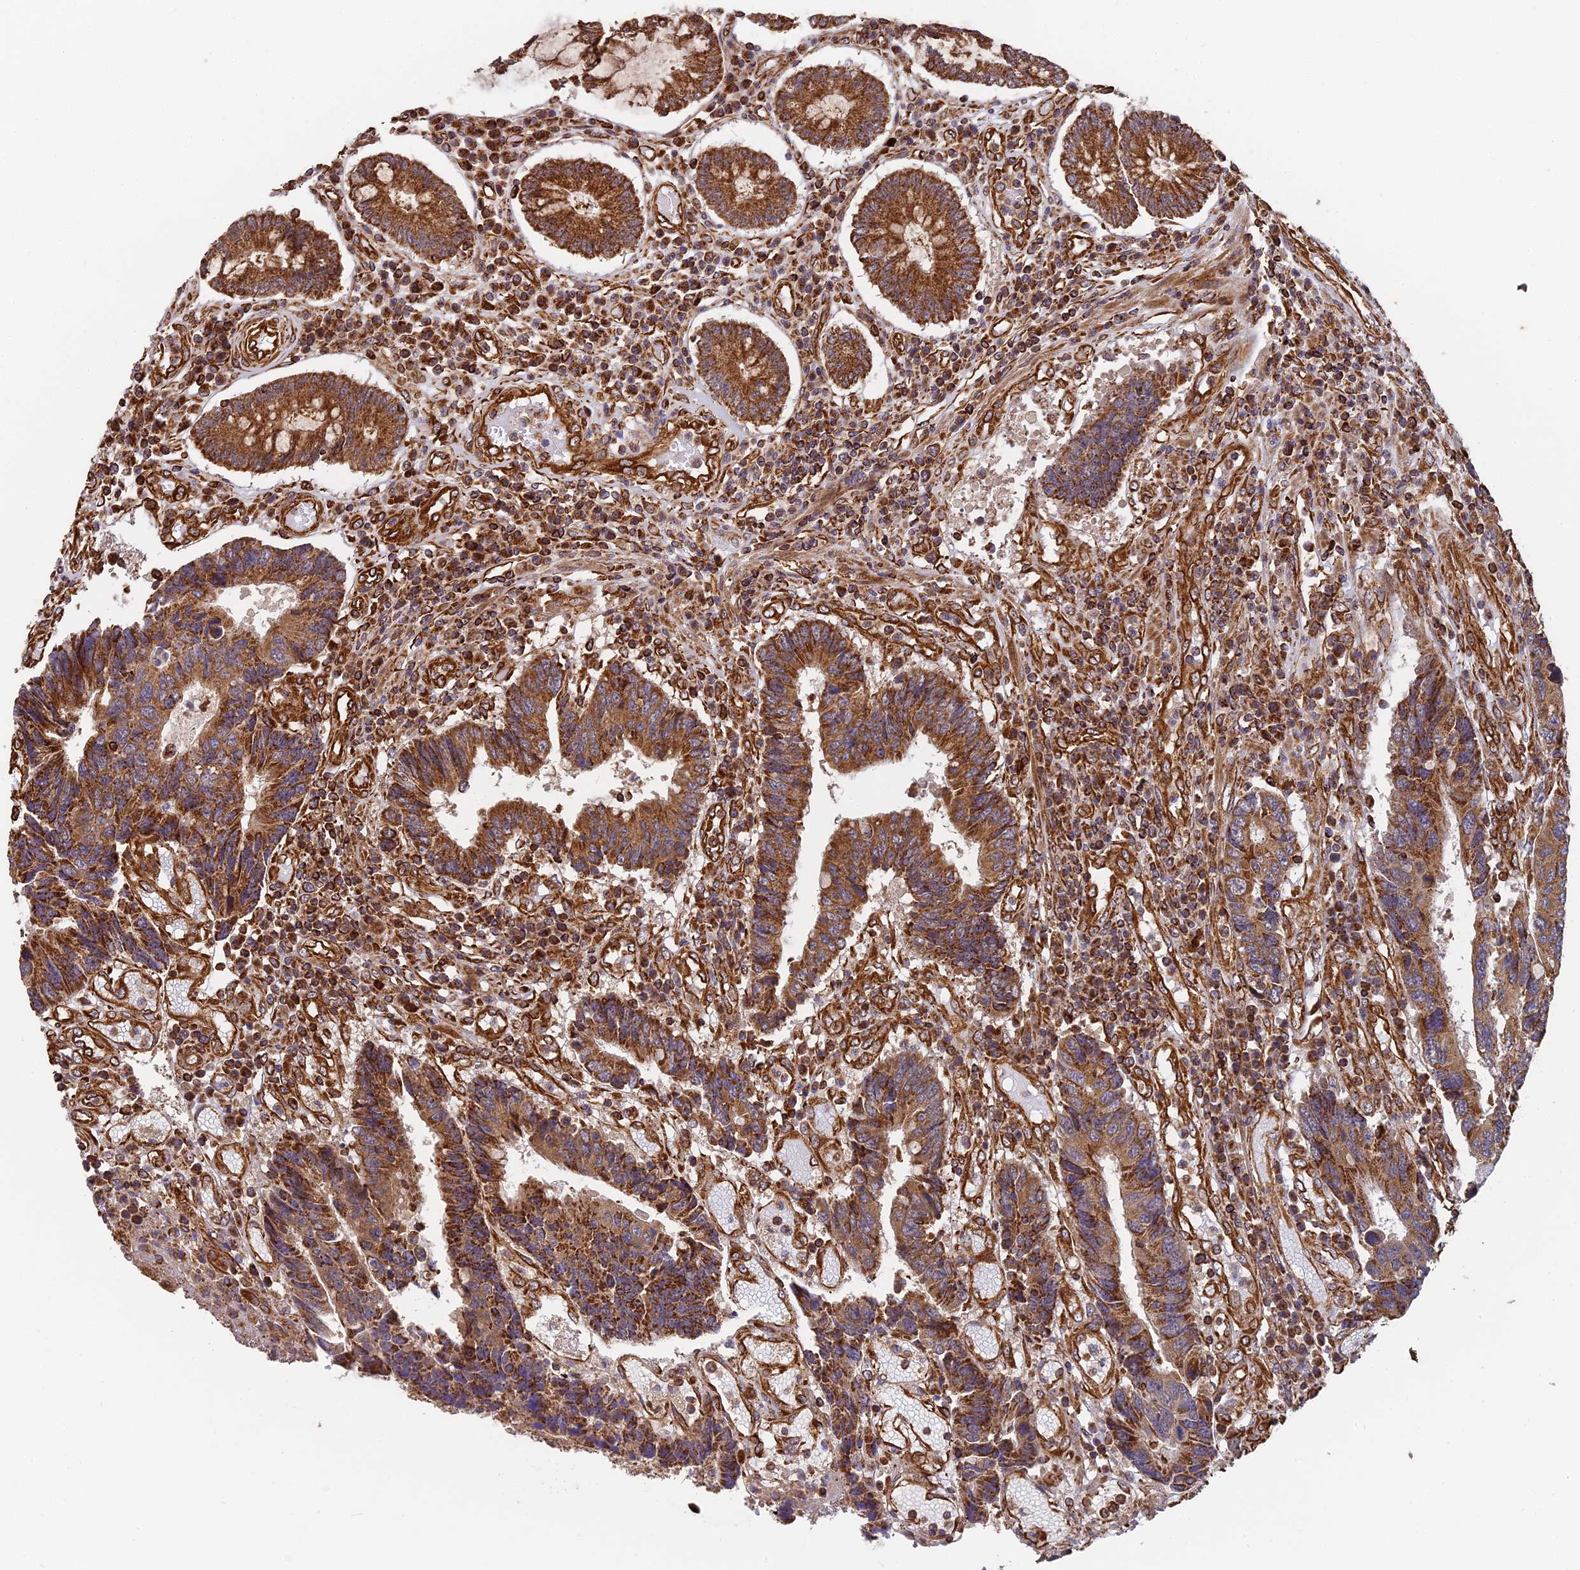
{"staining": {"intensity": "strong", "quantity": ">75%", "location": "cytoplasmic/membranous"}, "tissue": "colorectal cancer", "cell_type": "Tumor cells", "image_type": "cancer", "snomed": [{"axis": "morphology", "description": "Adenocarcinoma, NOS"}, {"axis": "topography", "description": "Rectum"}], "caption": "Colorectal cancer stained for a protein shows strong cytoplasmic/membranous positivity in tumor cells.", "gene": "DSTYK", "patient": {"sex": "male", "age": 84}}